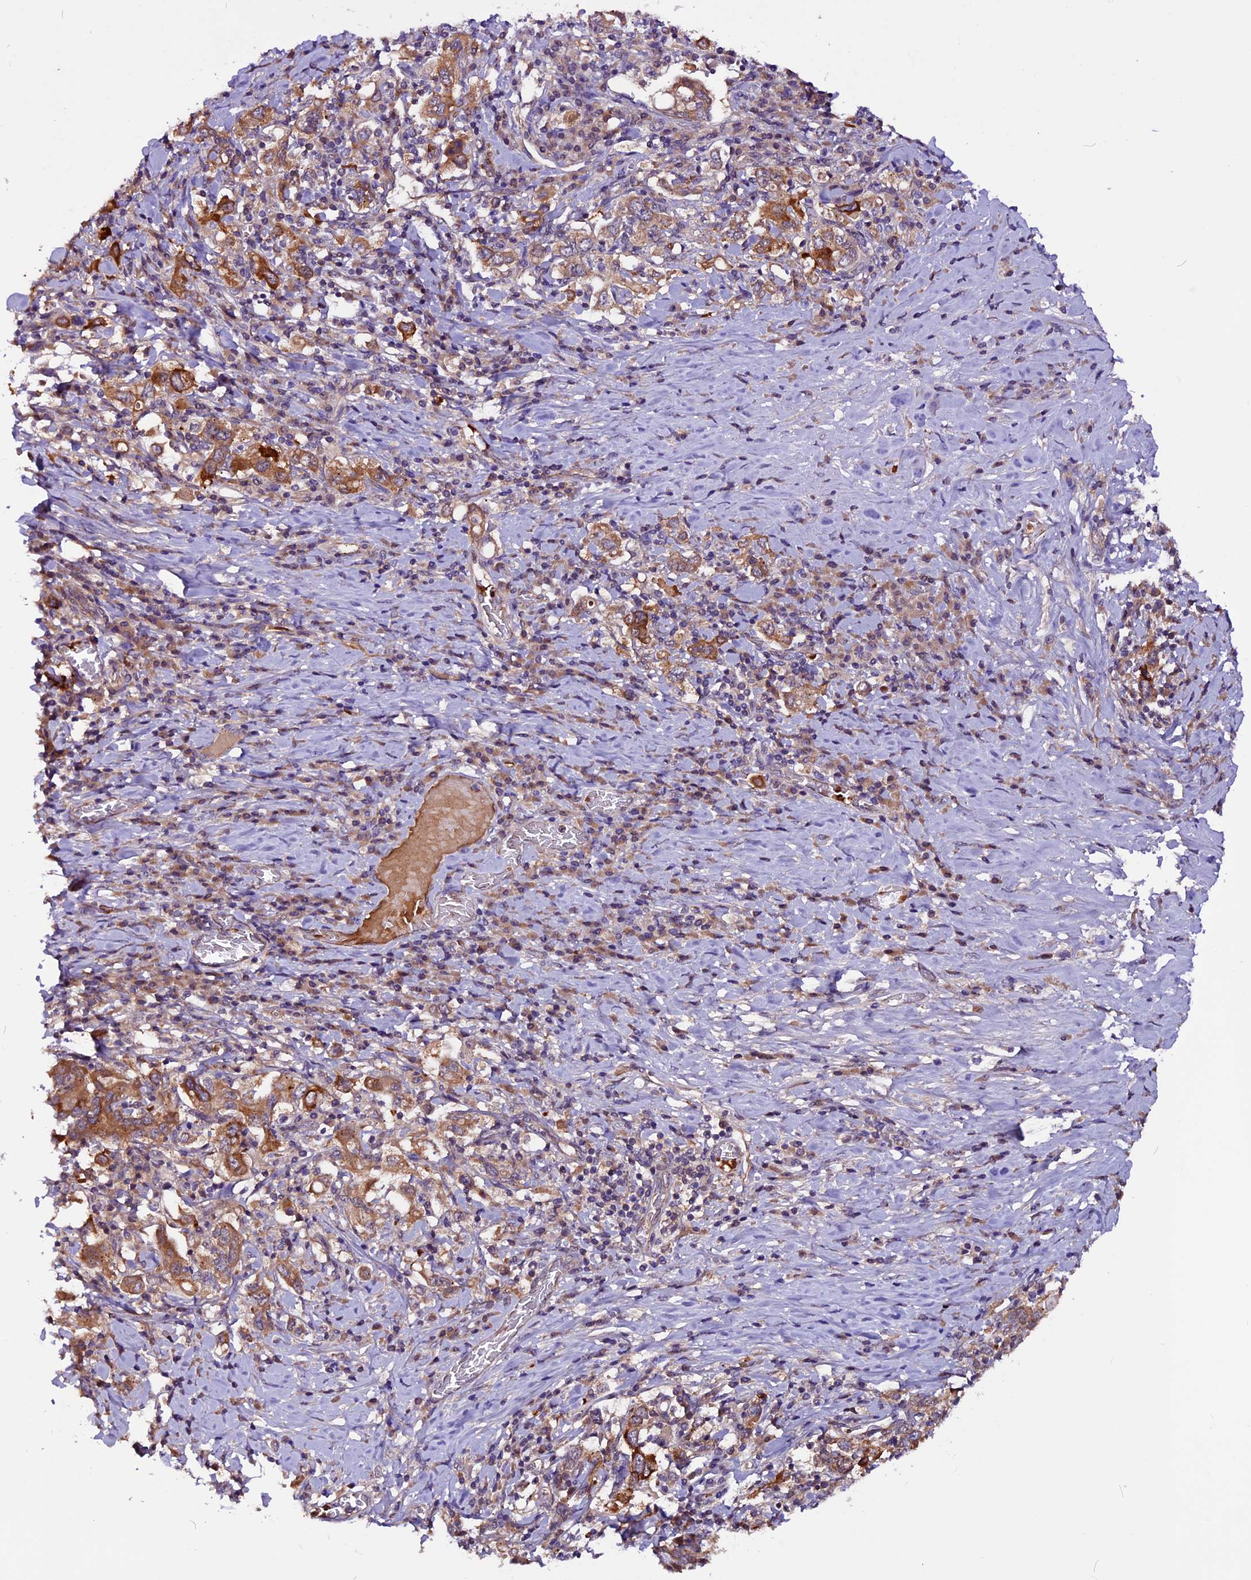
{"staining": {"intensity": "strong", "quantity": "25%-75%", "location": "cytoplasmic/membranous"}, "tissue": "stomach cancer", "cell_type": "Tumor cells", "image_type": "cancer", "snomed": [{"axis": "morphology", "description": "Adenocarcinoma, NOS"}, {"axis": "topography", "description": "Stomach, upper"}, {"axis": "topography", "description": "Stomach"}], "caption": "A micrograph showing strong cytoplasmic/membranous expression in approximately 25%-75% of tumor cells in adenocarcinoma (stomach), as visualized by brown immunohistochemical staining.", "gene": "RINL", "patient": {"sex": "male", "age": 62}}